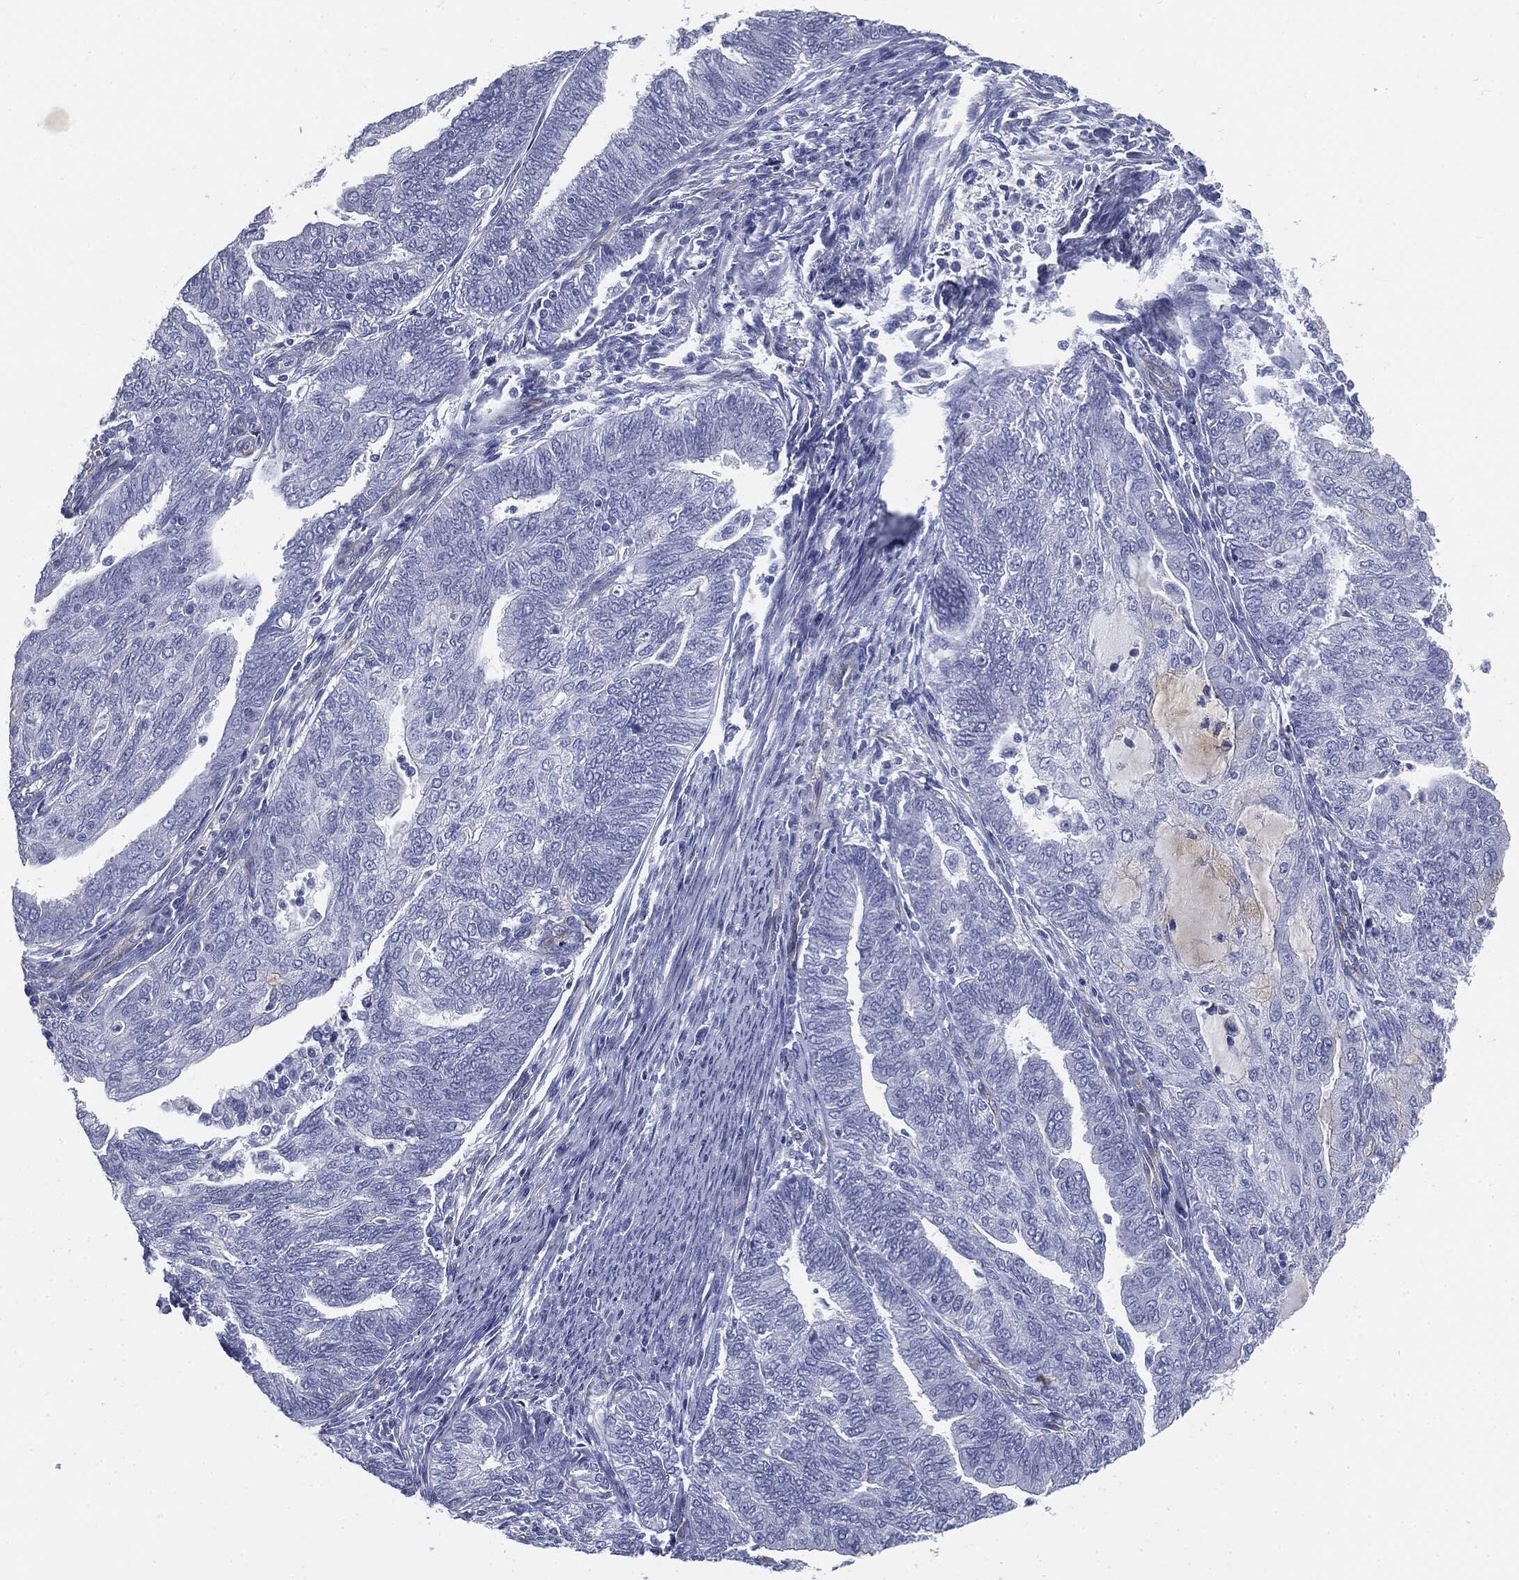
{"staining": {"intensity": "negative", "quantity": "none", "location": "none"}, "tissue": "endometrial cancer", "cell_type": "Tumor cells", "image_type": "cancer", "snomed": [{"axis": "morphology", "description": "Adenocarcinoma, NOS"}, {"axis": "topography", "description": "Endometrium"}], "caption": "Immunohistochemical staining of human adenocarcinoma (endometrial) shows no significant positivity in tumor cells.", "gene": "MUC5AC", "patient": {"sex": "female", "age": 82}}